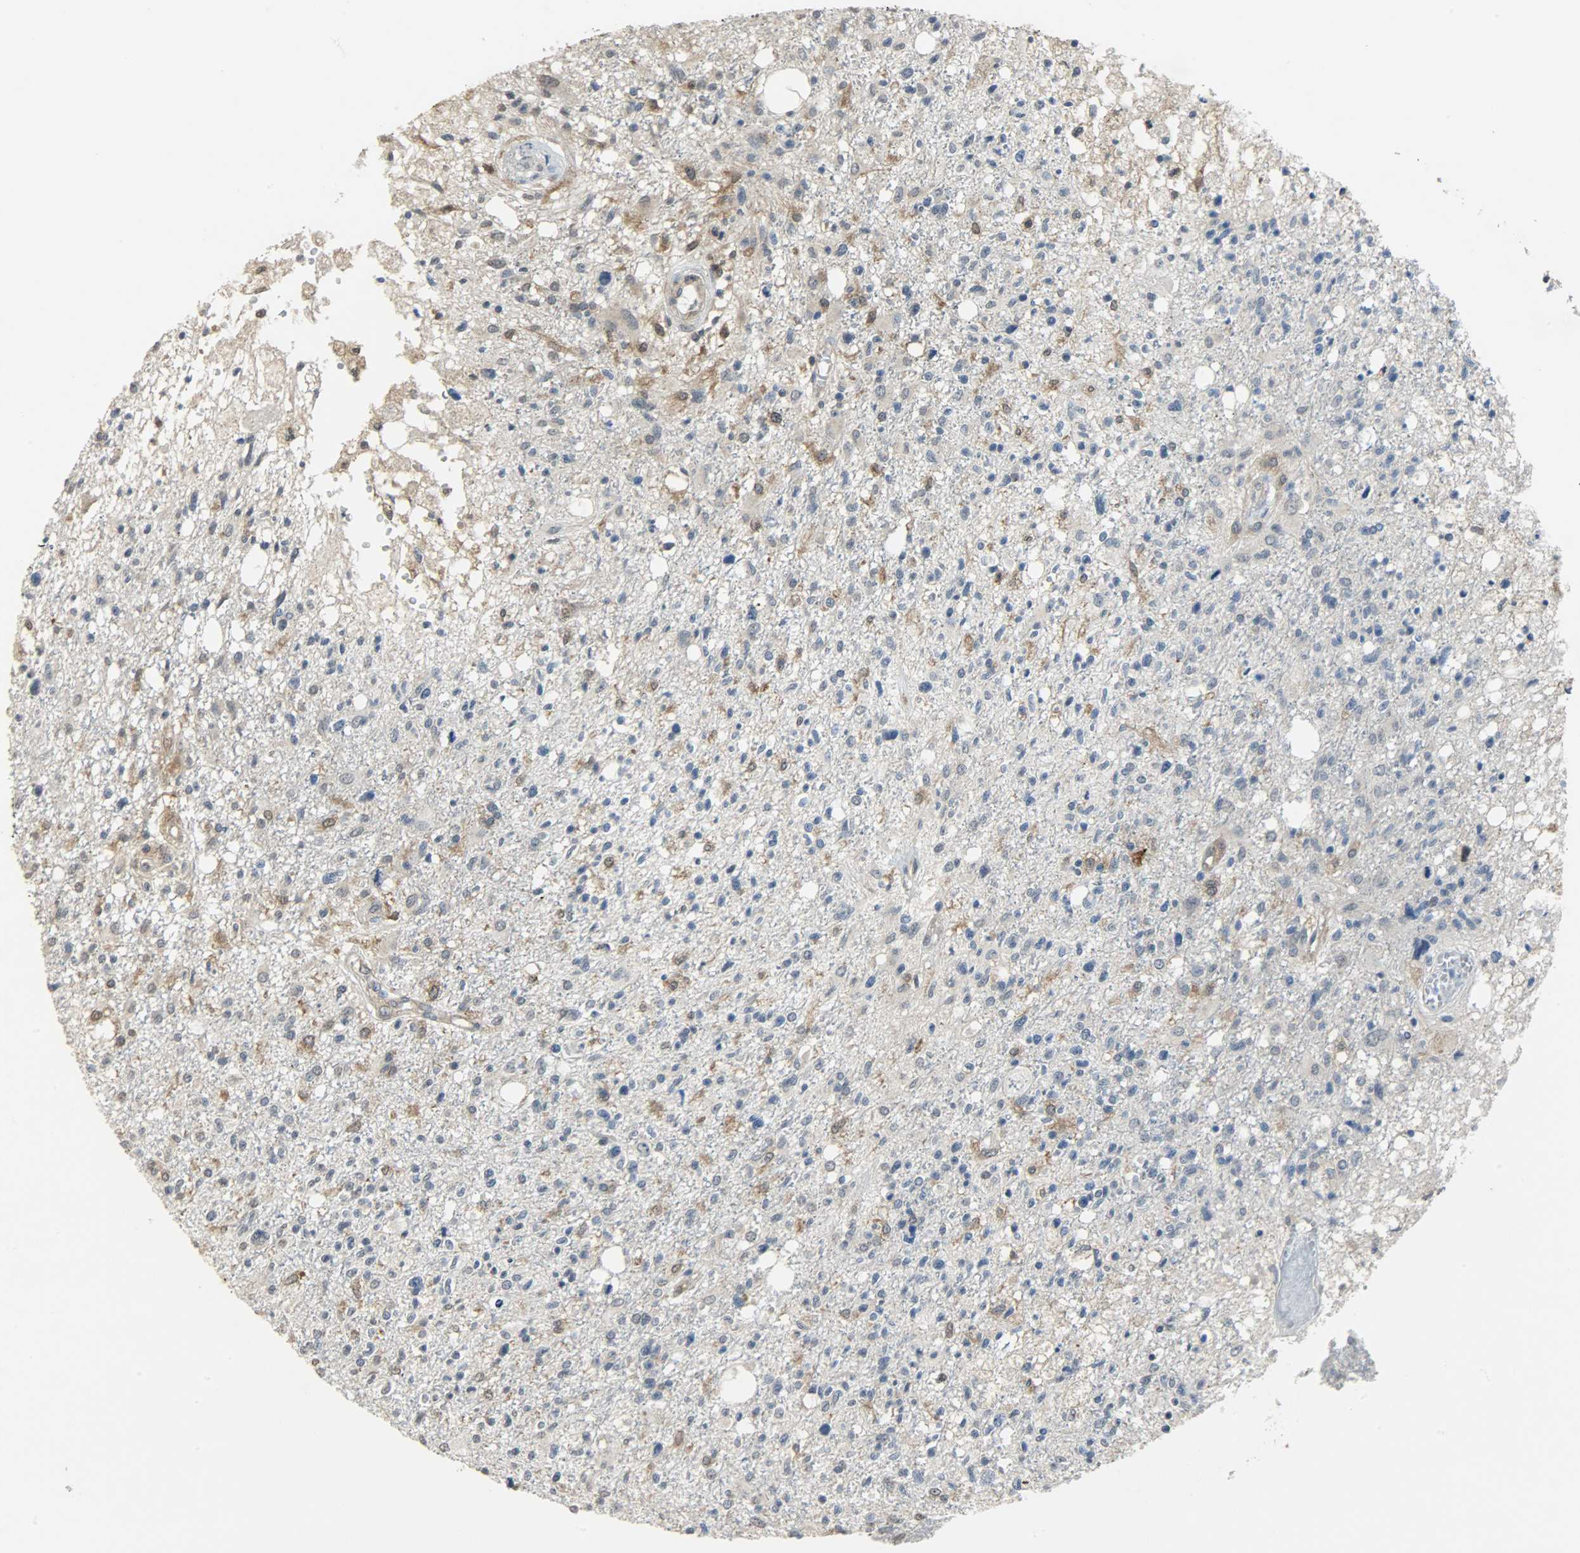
{"staining": {"intensity": "moderate", "quantity": "25%-75%", "location": "cytoplasmic/membranous"}, "tissue": "glioma", "cell_type": "Tumor cells", "image_type": "cancer", "snomed": [{"axis": "morphology", "description": "Glioma, malignant, High grade"}, {"axis": "topography", "description": "Cerebral cortex"}], "caption": "A high-resolution image shows immunohistochemistry staining of high-grade glioma (malignant), which exhibits moderate cytoplasmic/membranous expression in about 25%-75% of tumor cells.", "gene": "TRIM21", "patient": {"sex": "male", "age": 76}}